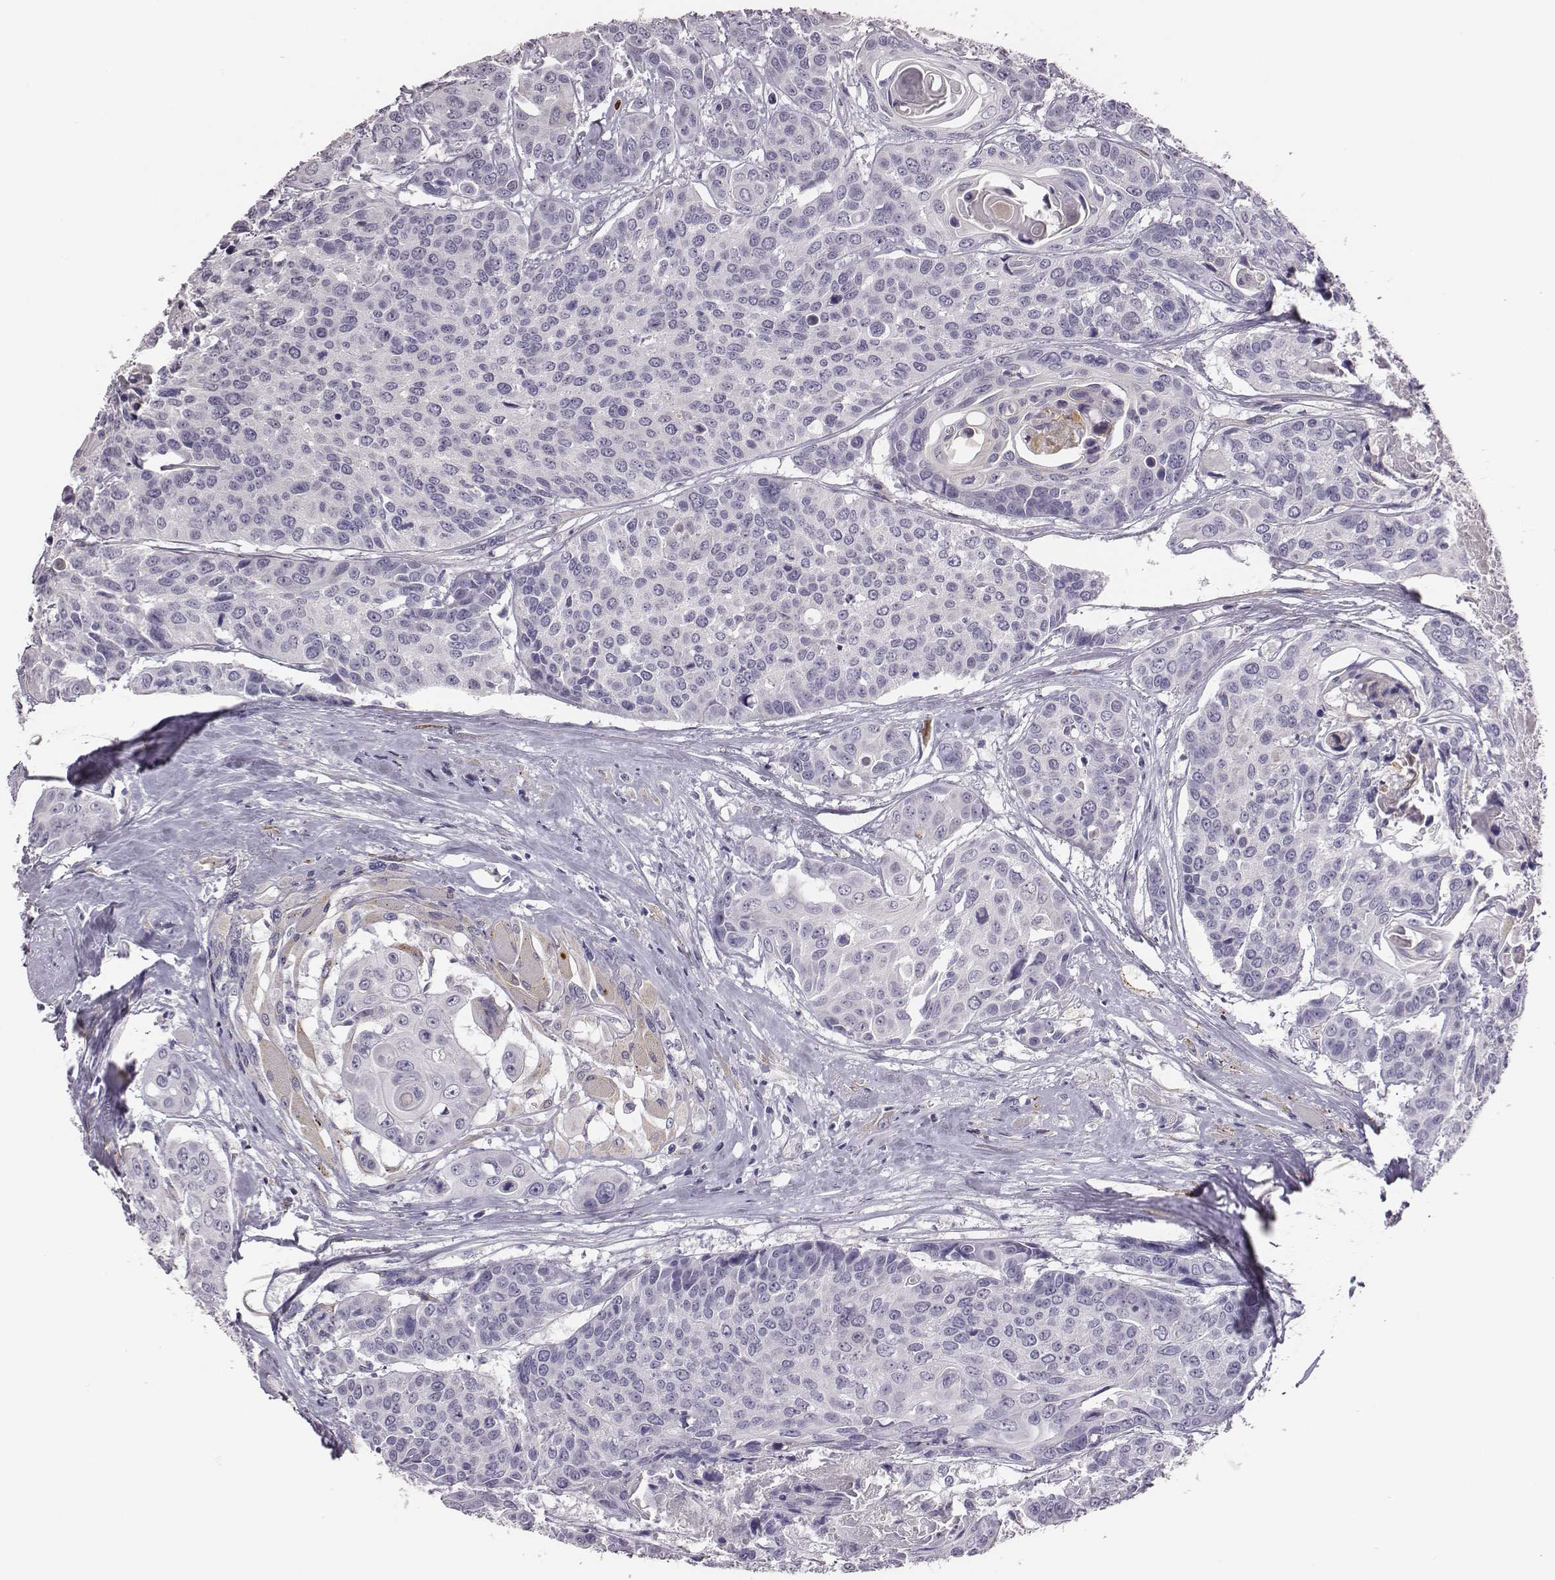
{"staining": {"intensity": "negative", "quantity": "none", "location": "none"}, "tissue": "head and neck cancer", "cell_type": "Tumor cells", "image_type": "cancer", "snomed": [{"axis": "morphology", "description": "Squamous cell carcinoma, NOS"}, {"axis": "topography", "description": "Oral tissue"}, {"axis": "topography", "description": "Head-Neck"}], "caption": "Immunohistochemical staining of squamous cell carcinoma (head and neck) shows no significant expression in tumor cells. Nuclei are stained in blue.", "gene": "GUCA1A", "patient": {"sex": "male", "age": 56}}